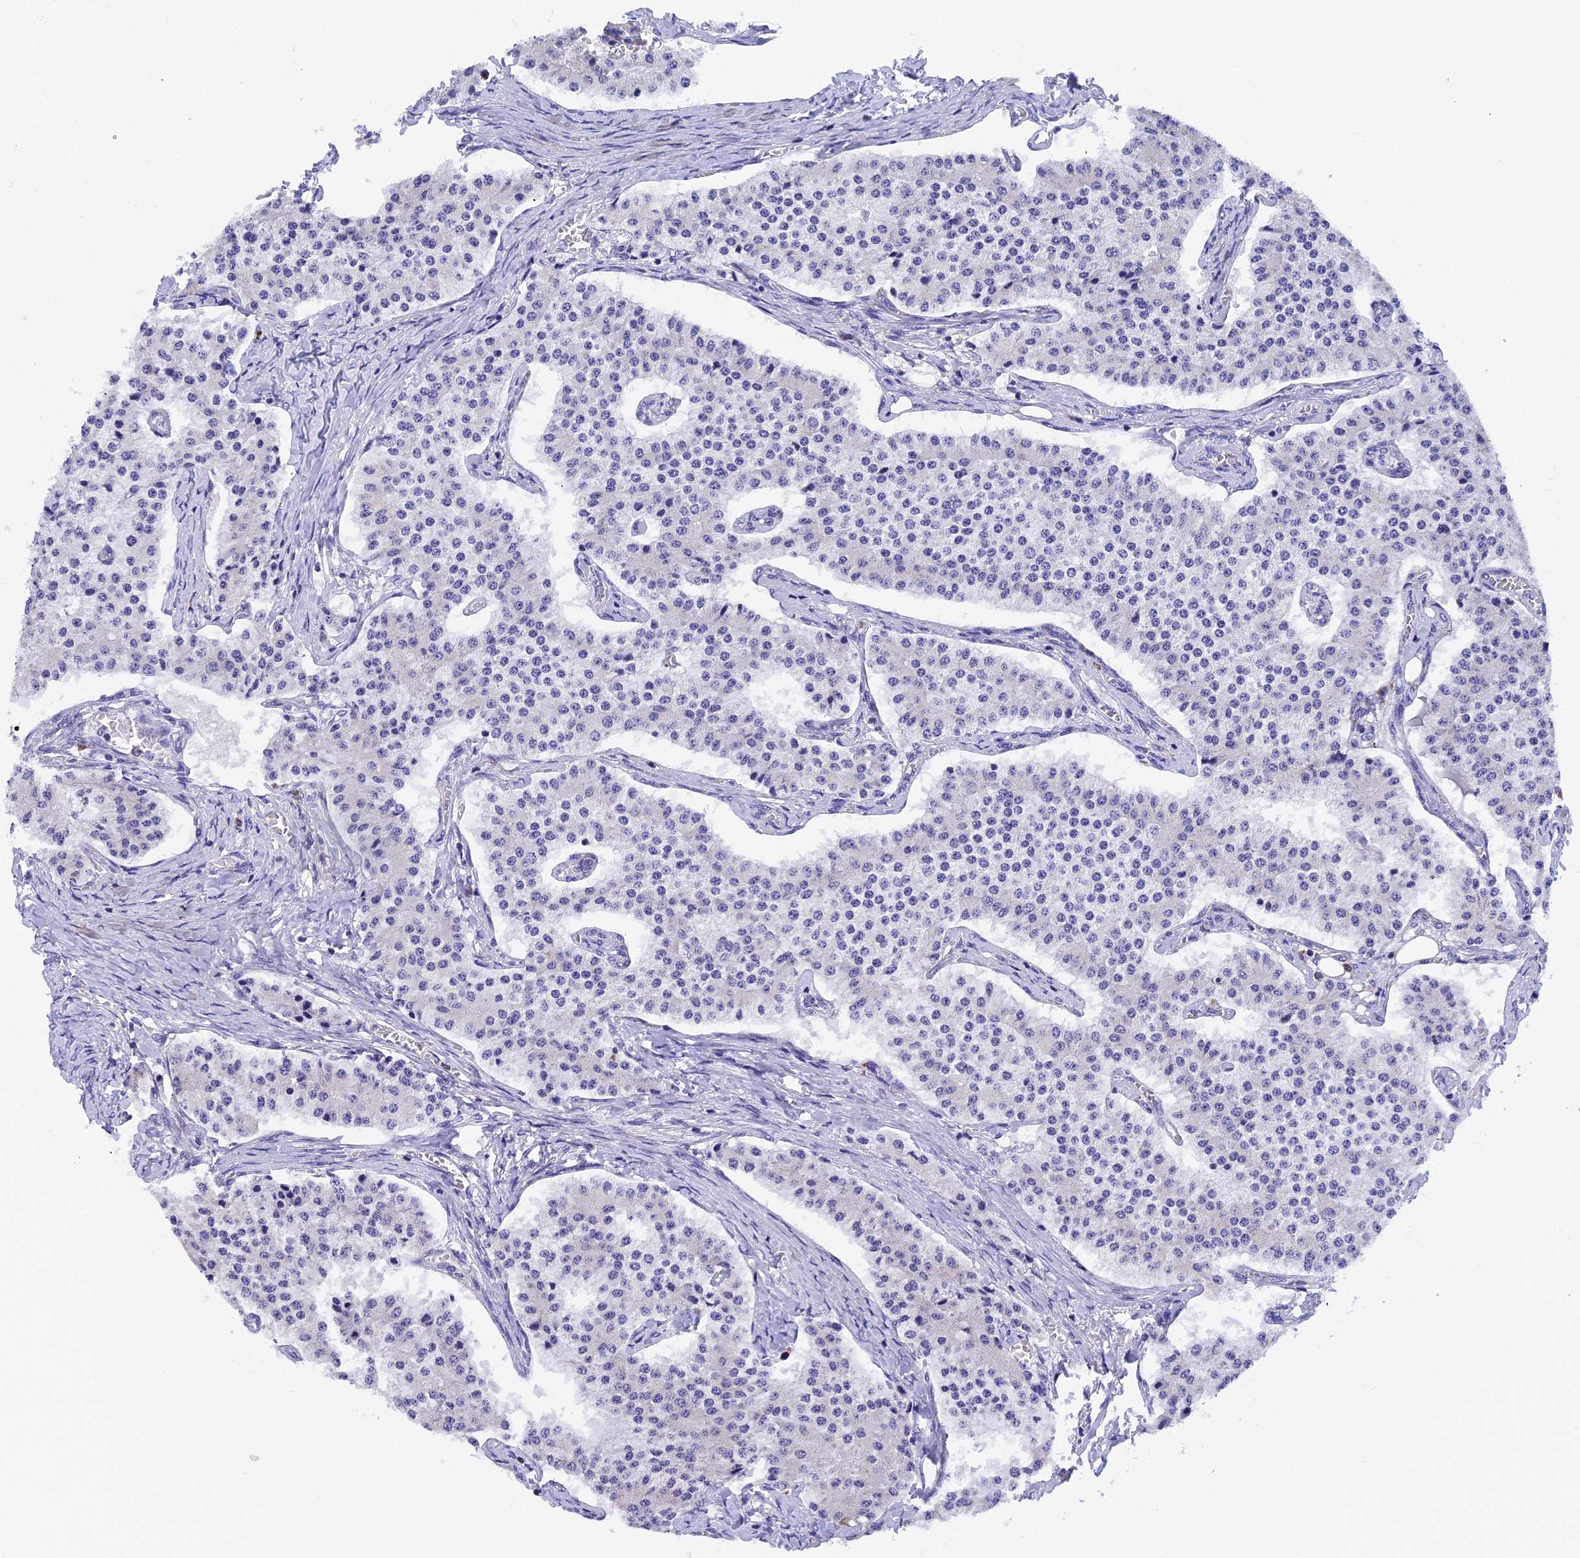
{"staining": {"intensity": "negative", "quantity": "none", "location": "none"}, "tissue": "carcinoid", "cell_type": "Tumor cells", "image_type": "cancer", "snomed": [{"axis": "morphology", "description": "Carcinoid, malignant, NOS"}, {"axis": "topography", "description": "Colon"}], "caption": "Carcinoid was stained to show a protein in brown. There is no significant expression in tumor cells.", "gene": "SLC8B1", "patient": {"sex": "female", "age": 52}}